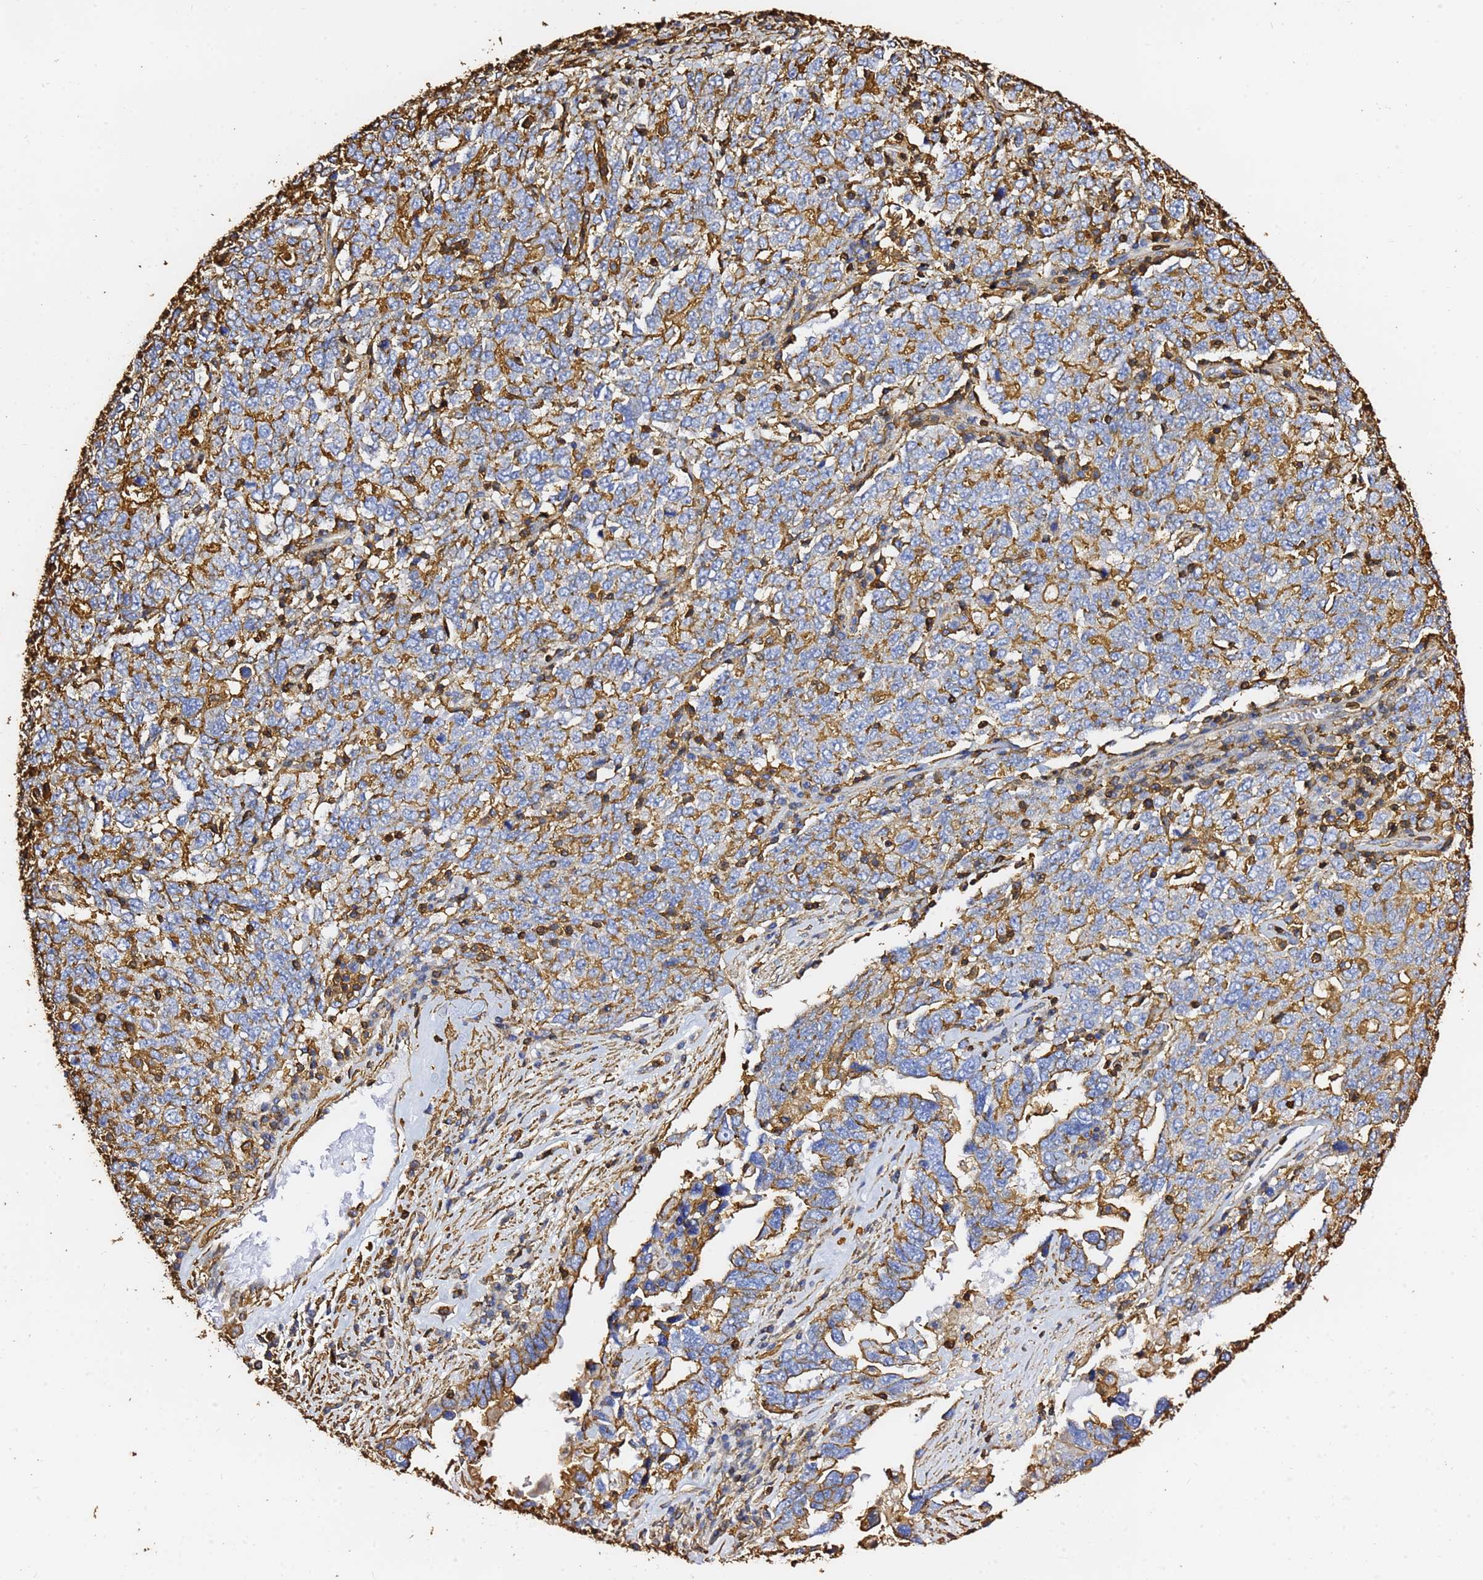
{"staining": {"intensity": "moderate", "quantity": "25%-75%", "location": "cytoplasmic/membranous"}, "tissue": "ovarian cancer", "cell_type": "Tumor cells", "image_type": "cancer", "snomed": [{"axis": "morphology", "description": "Carcinoma, endometroid"}, {"axis": "topography", "description": "Ovary"}], "caption": "Immunohistochemical staining of ovarian endometroid carcinoma demonstrates medium levels of moderate cytoplasmic/membranous protein expression in approximately 25%-75% of tumor cells.", "gene": "ACTB", "patient": {"sex": "female", "age": 62}}